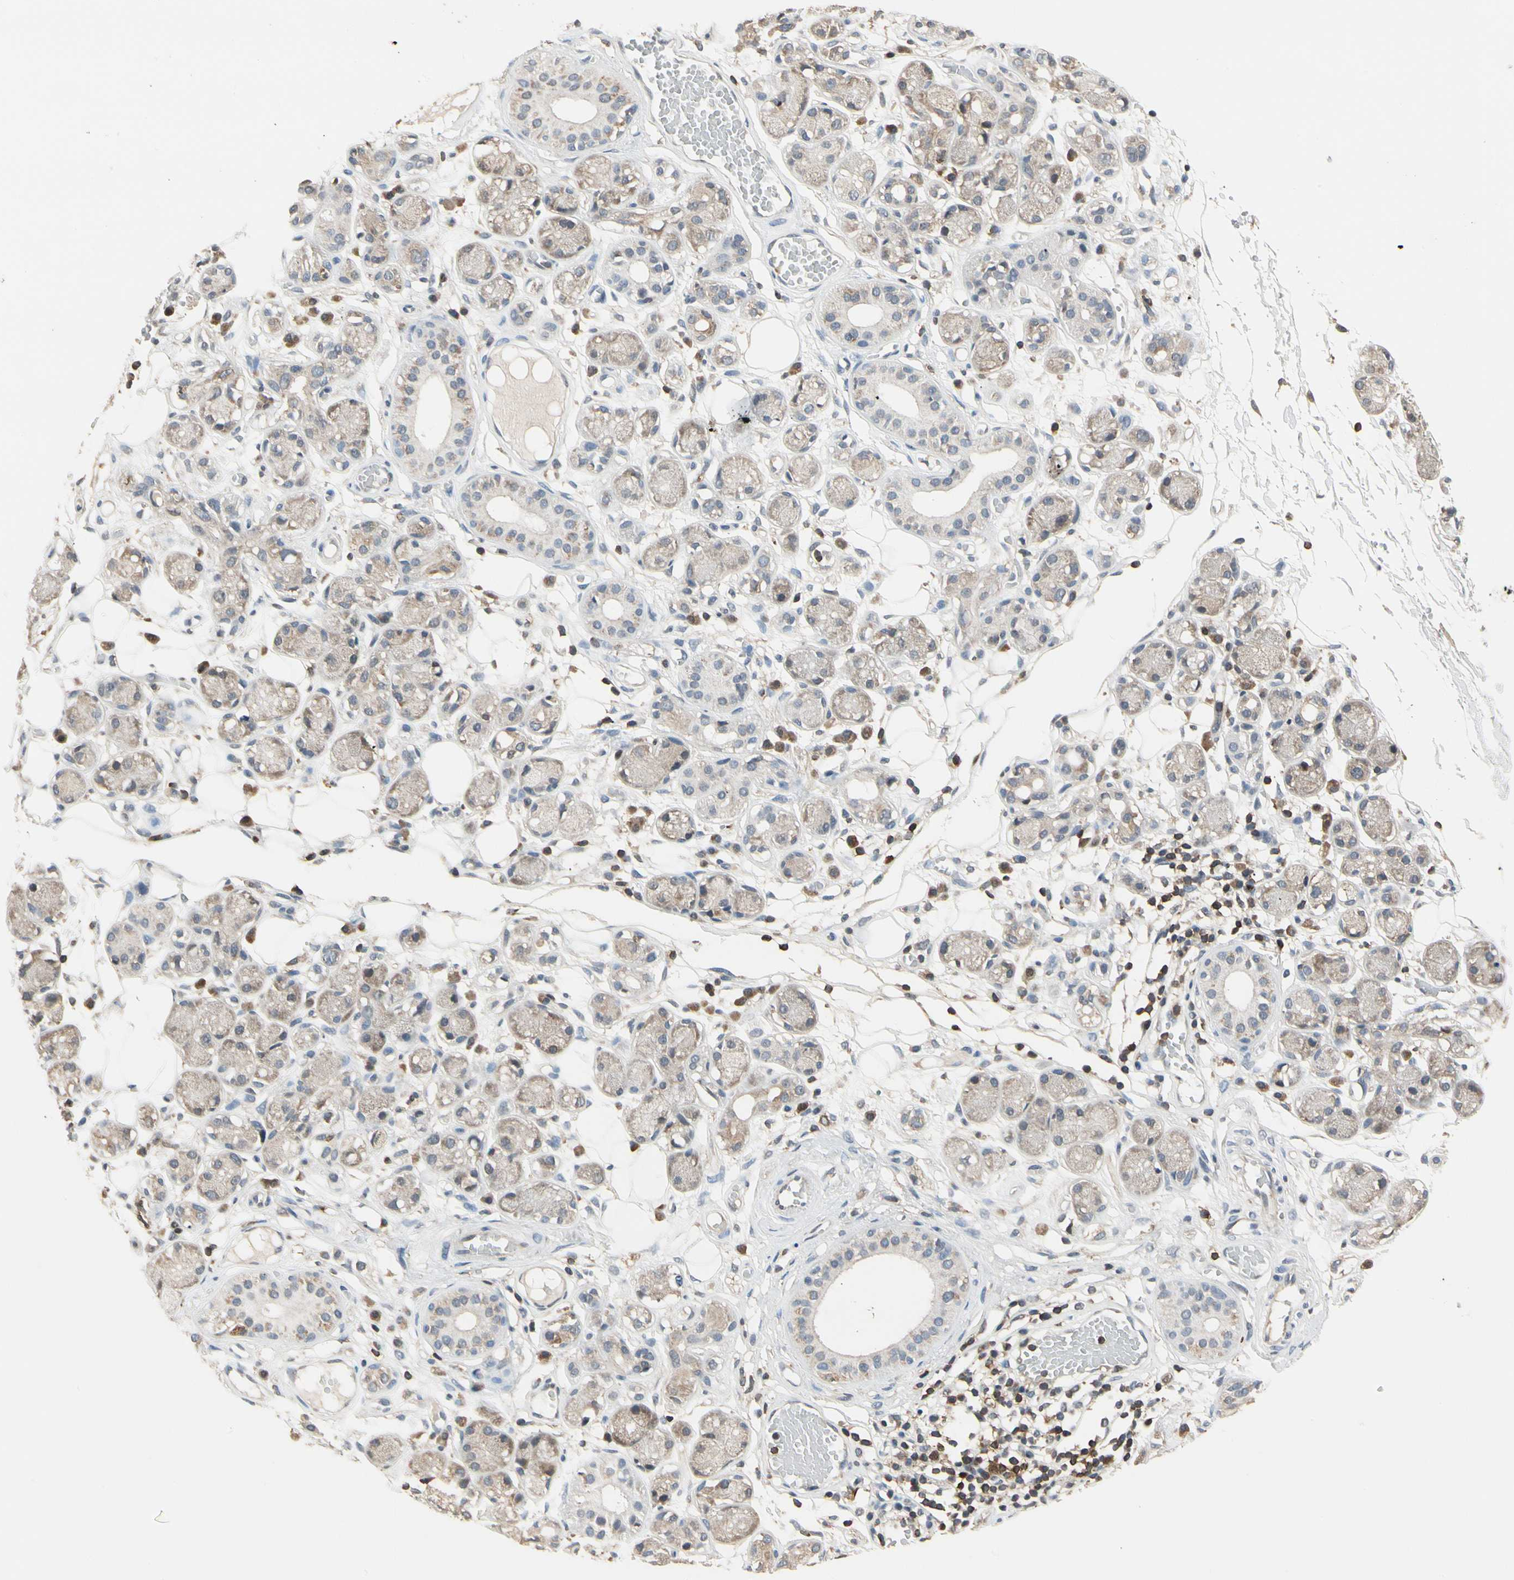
{"staining": {"intensity": "moderate", "quantity": "25%-75%", "location": "cytoplasmic/membranous"}, "tissue": "adipose tissue", "cell_type": "Adipocytes", "image_type": "normal", "snomed": [{"axis": "morphology", "description": "Normal tissue, NOS"}, {"axis": "morphology", "description": "Inflammation, NOS"}, {"axis": "topography", "description": "Vascular tissue"}, {"axis": "topography", "description": "Salivary gland"}], "caption": "This histopathology image reveals unremarkable adipose tissue stained with IHC to label a protein in brown. The cytoplasmic/membranous of adipocytes show moderate positivity for the protein. Nuclei are counter-stained blue.", "gene": "NFATC2", "patient": {"sex": "female", "age": 75}}